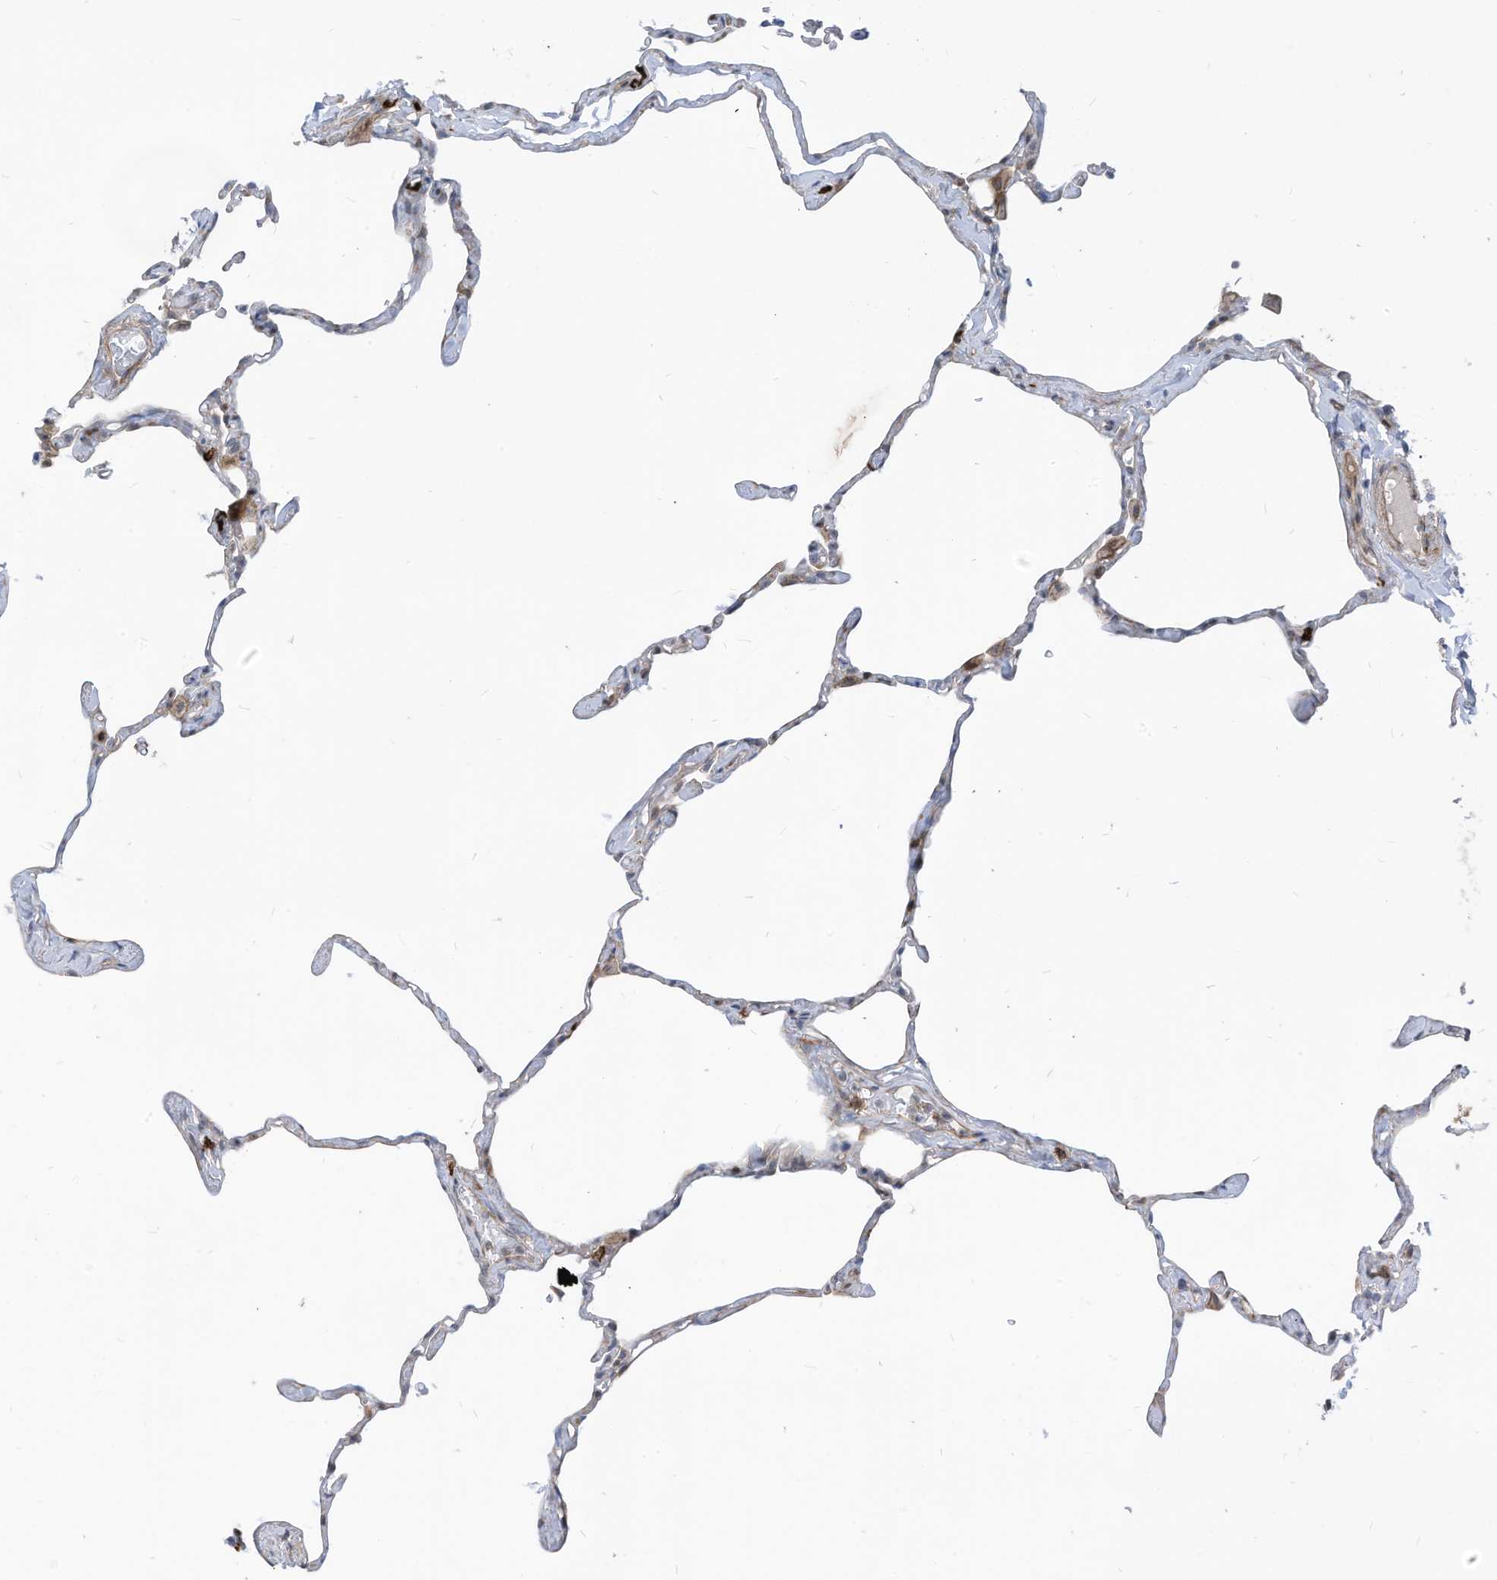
{"staining": {"intensity": "negative", "quantity": "none", "location": "none"}, "tissue": "lung", "cell_type": "Alveolar cells", "image_type": "normal", "snomed": [{"axis": "morphology", "description": "Normal tissue, NOS"}, {"axis": "topography", "description": "Lung"}], "caption": "Immunohistochemistry micrograph of unremarkable lung: lung stained with DAB demonstrates no significant protein expression in alveolar cells.", "gene": "GPATCH3", "patient": {"sex": "male", "age": 65}}